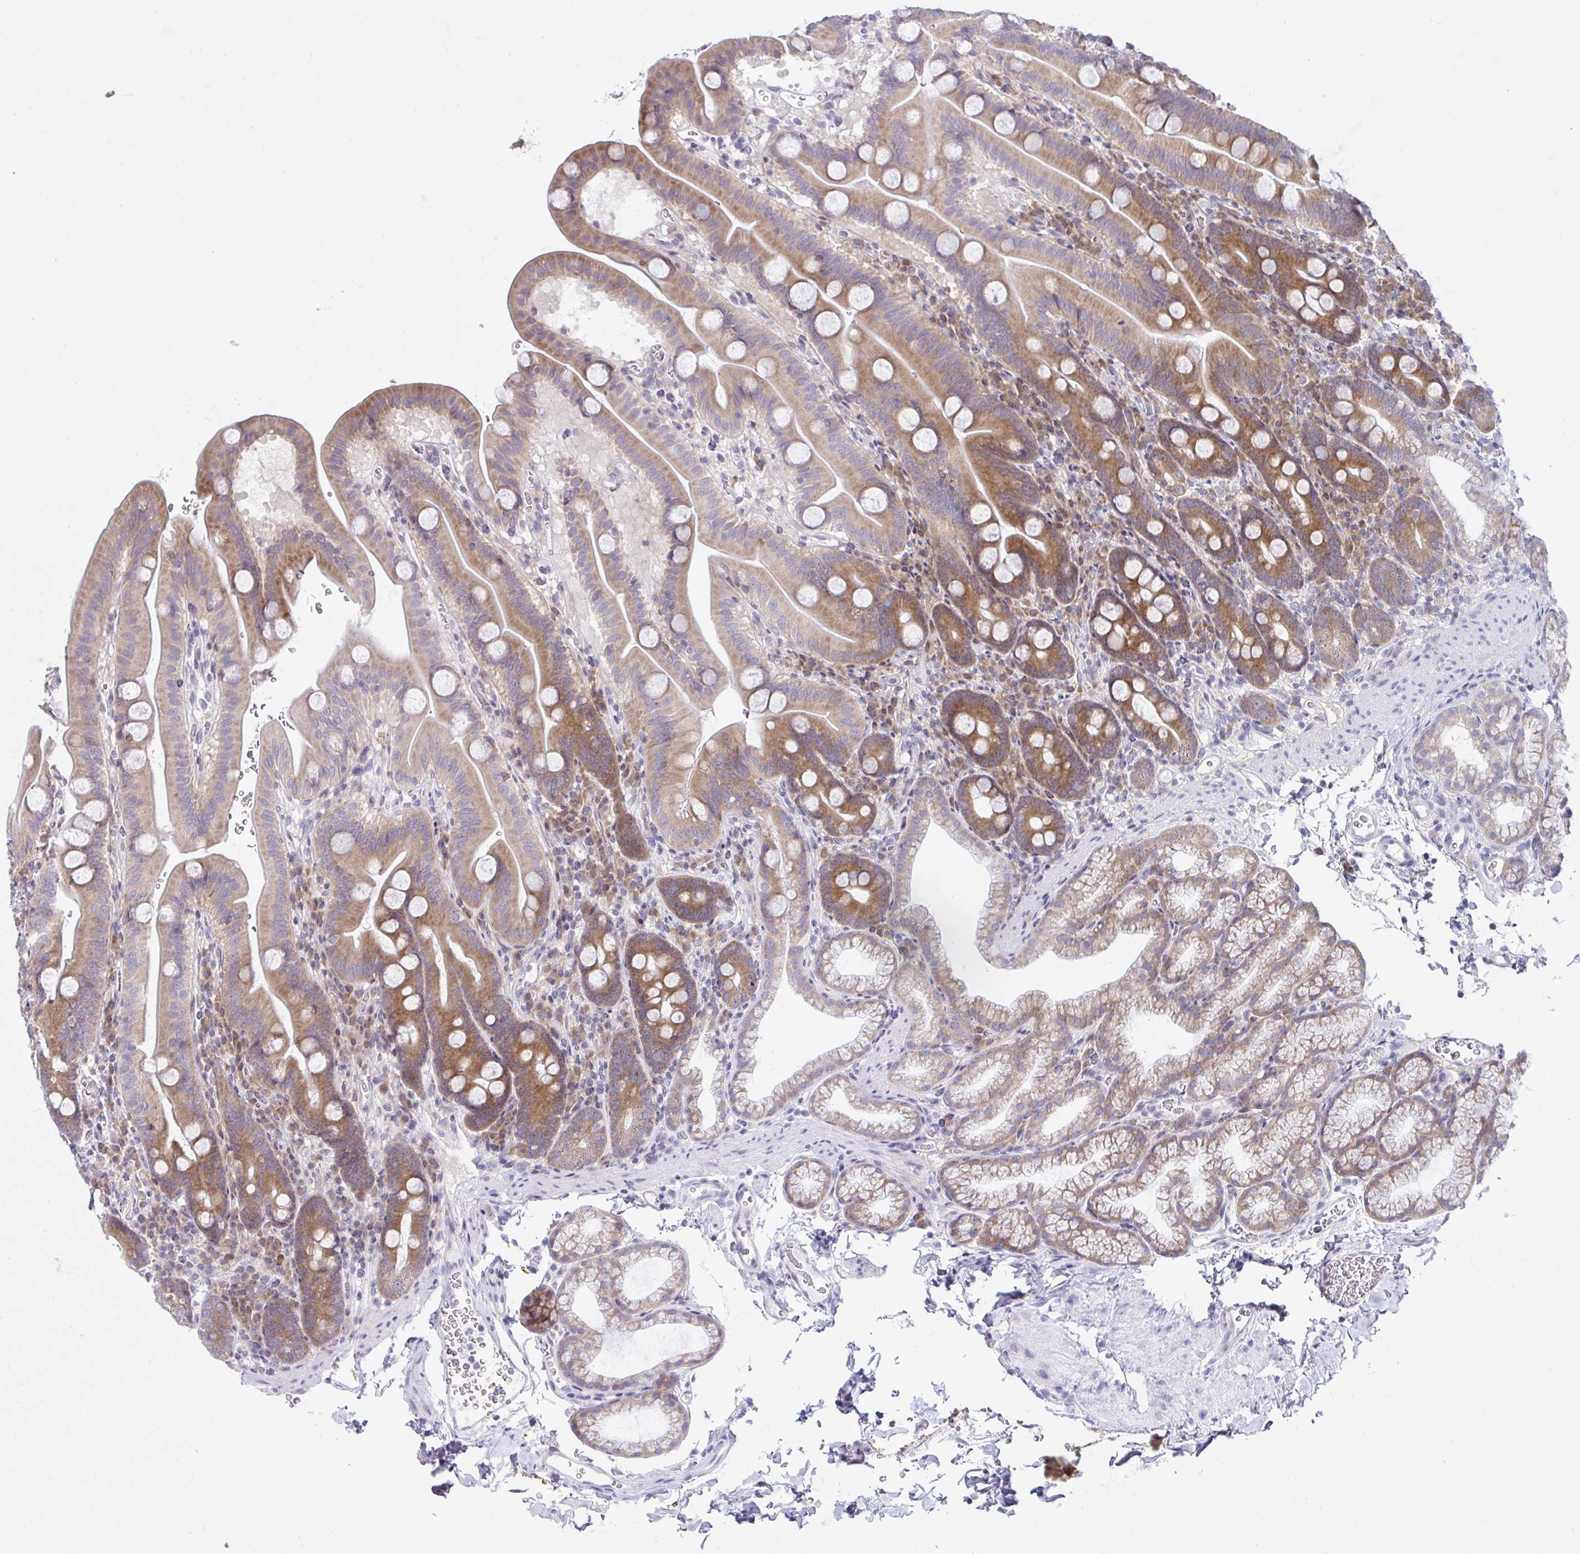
{"staining": {"intensity": "moderate", "quantity": ">75%", "location": "cytoplasmic/membranous"}, "tissue": "duodenum", "cell_type": "Glandular cells", "image_type": "normal", "snomed": [{"axis": "morphology", "description": "Normal tissue, NOS"}, {"axis": "topography", "description": "Duodenum"}], "caption": "Duodenum stained for a protein displays moderate cytoplasmic/membranous positivity in glandular cells. Nuclei are stained in blue.", "gene": "FAU", "patient": {"sex": "male", "age": 59}}